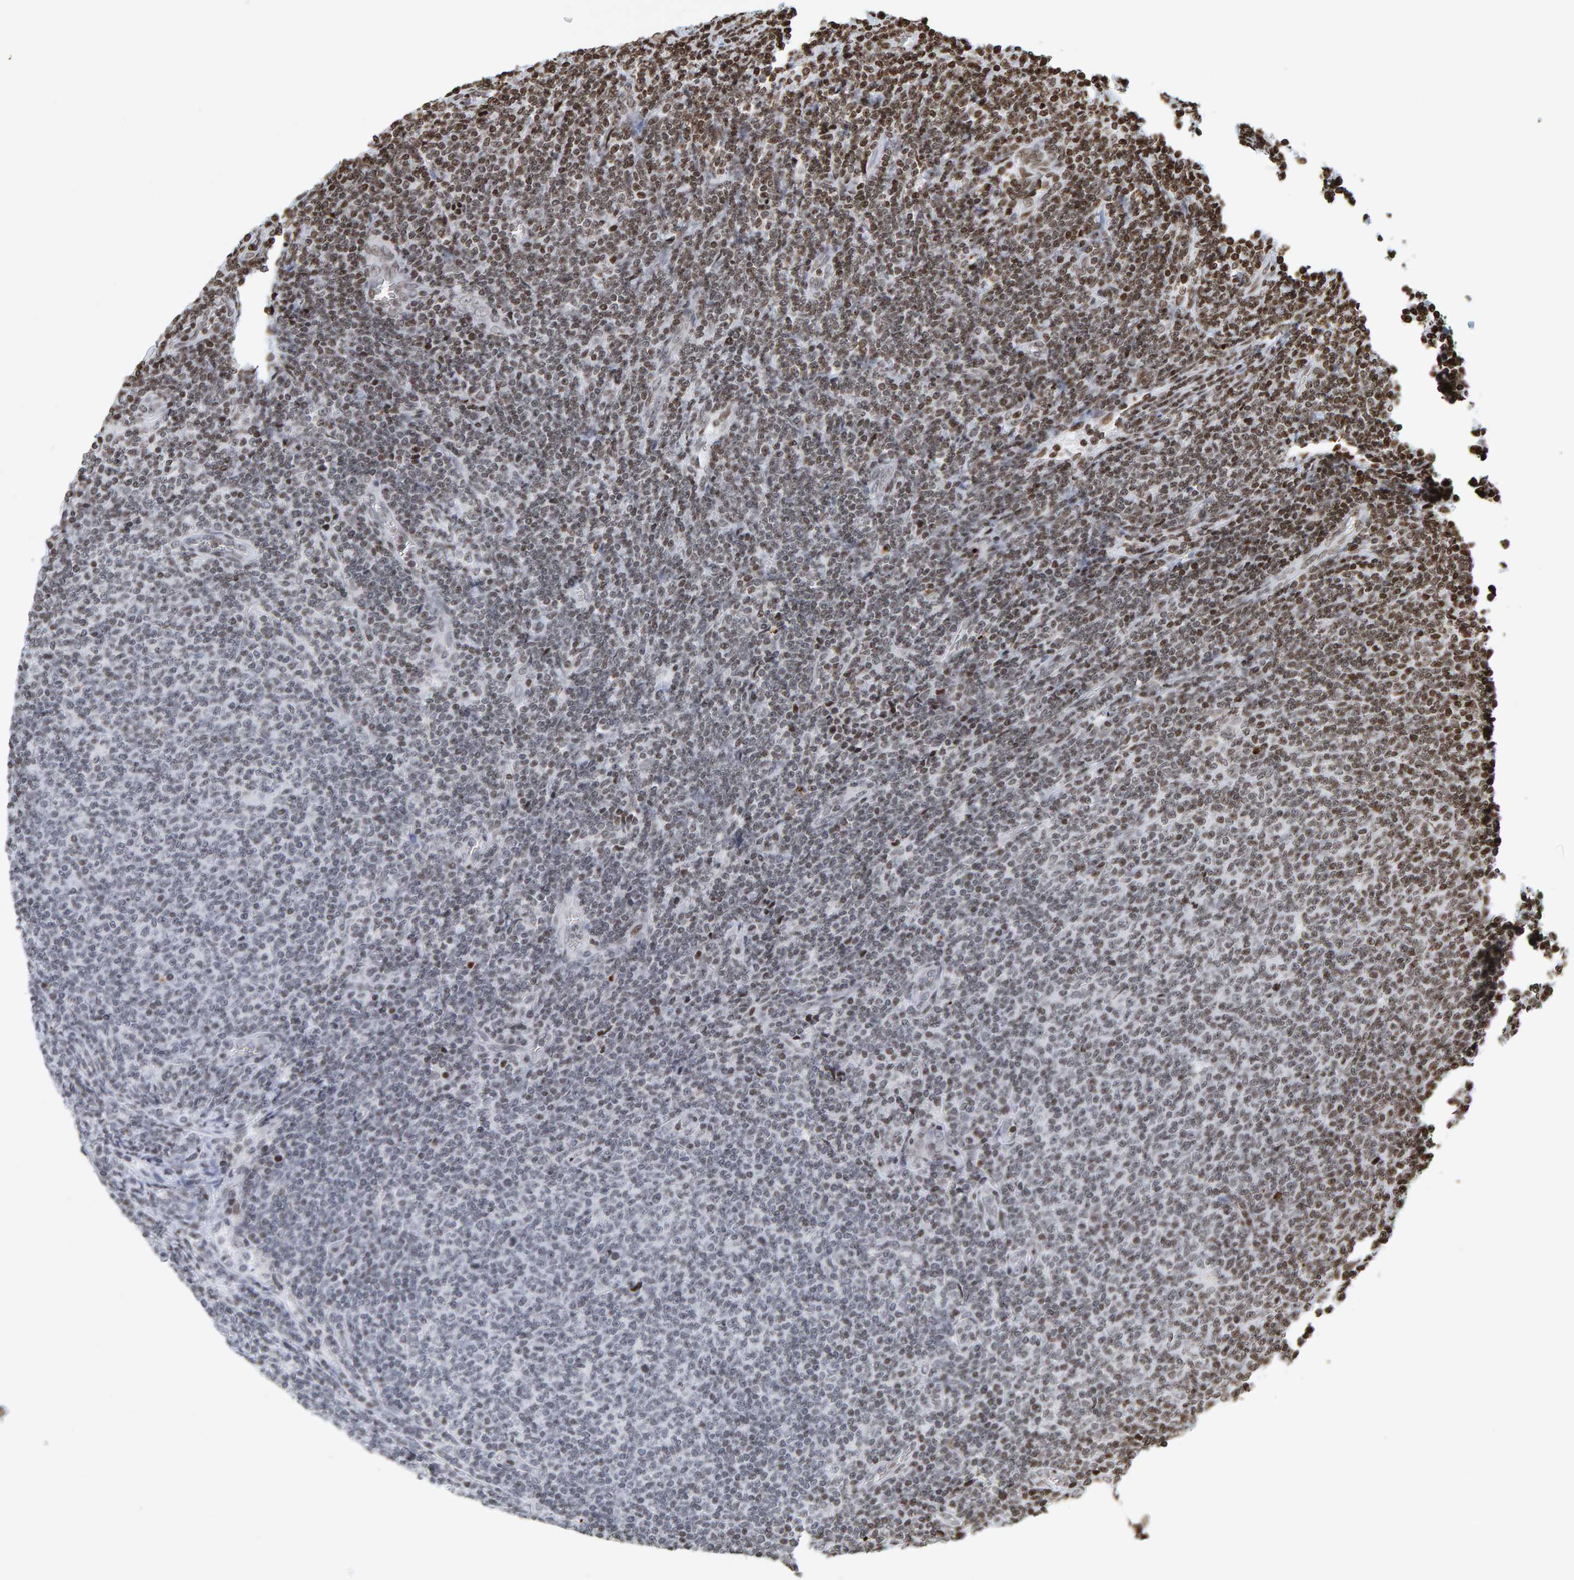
{"staining": {"intensity": "moderate", "quantity": "<25%", "location": "nuclear"}, "tissue": "lymphoma", "cell_type": "Tumor cells", "image_type": "cancer", "snomed": [{"axis": "morphology", "description": "Malignant lymphoma, non-Hodgkin's type, Low grade"}, {"axis": "topography", "description": "Lymph node"}], "caption": "Moderate nuclear staining is present in approximately <25% of tumor cells in lymphoma.", "gene": "BRF2", "patient": {"sex": "male", "age": 66}}